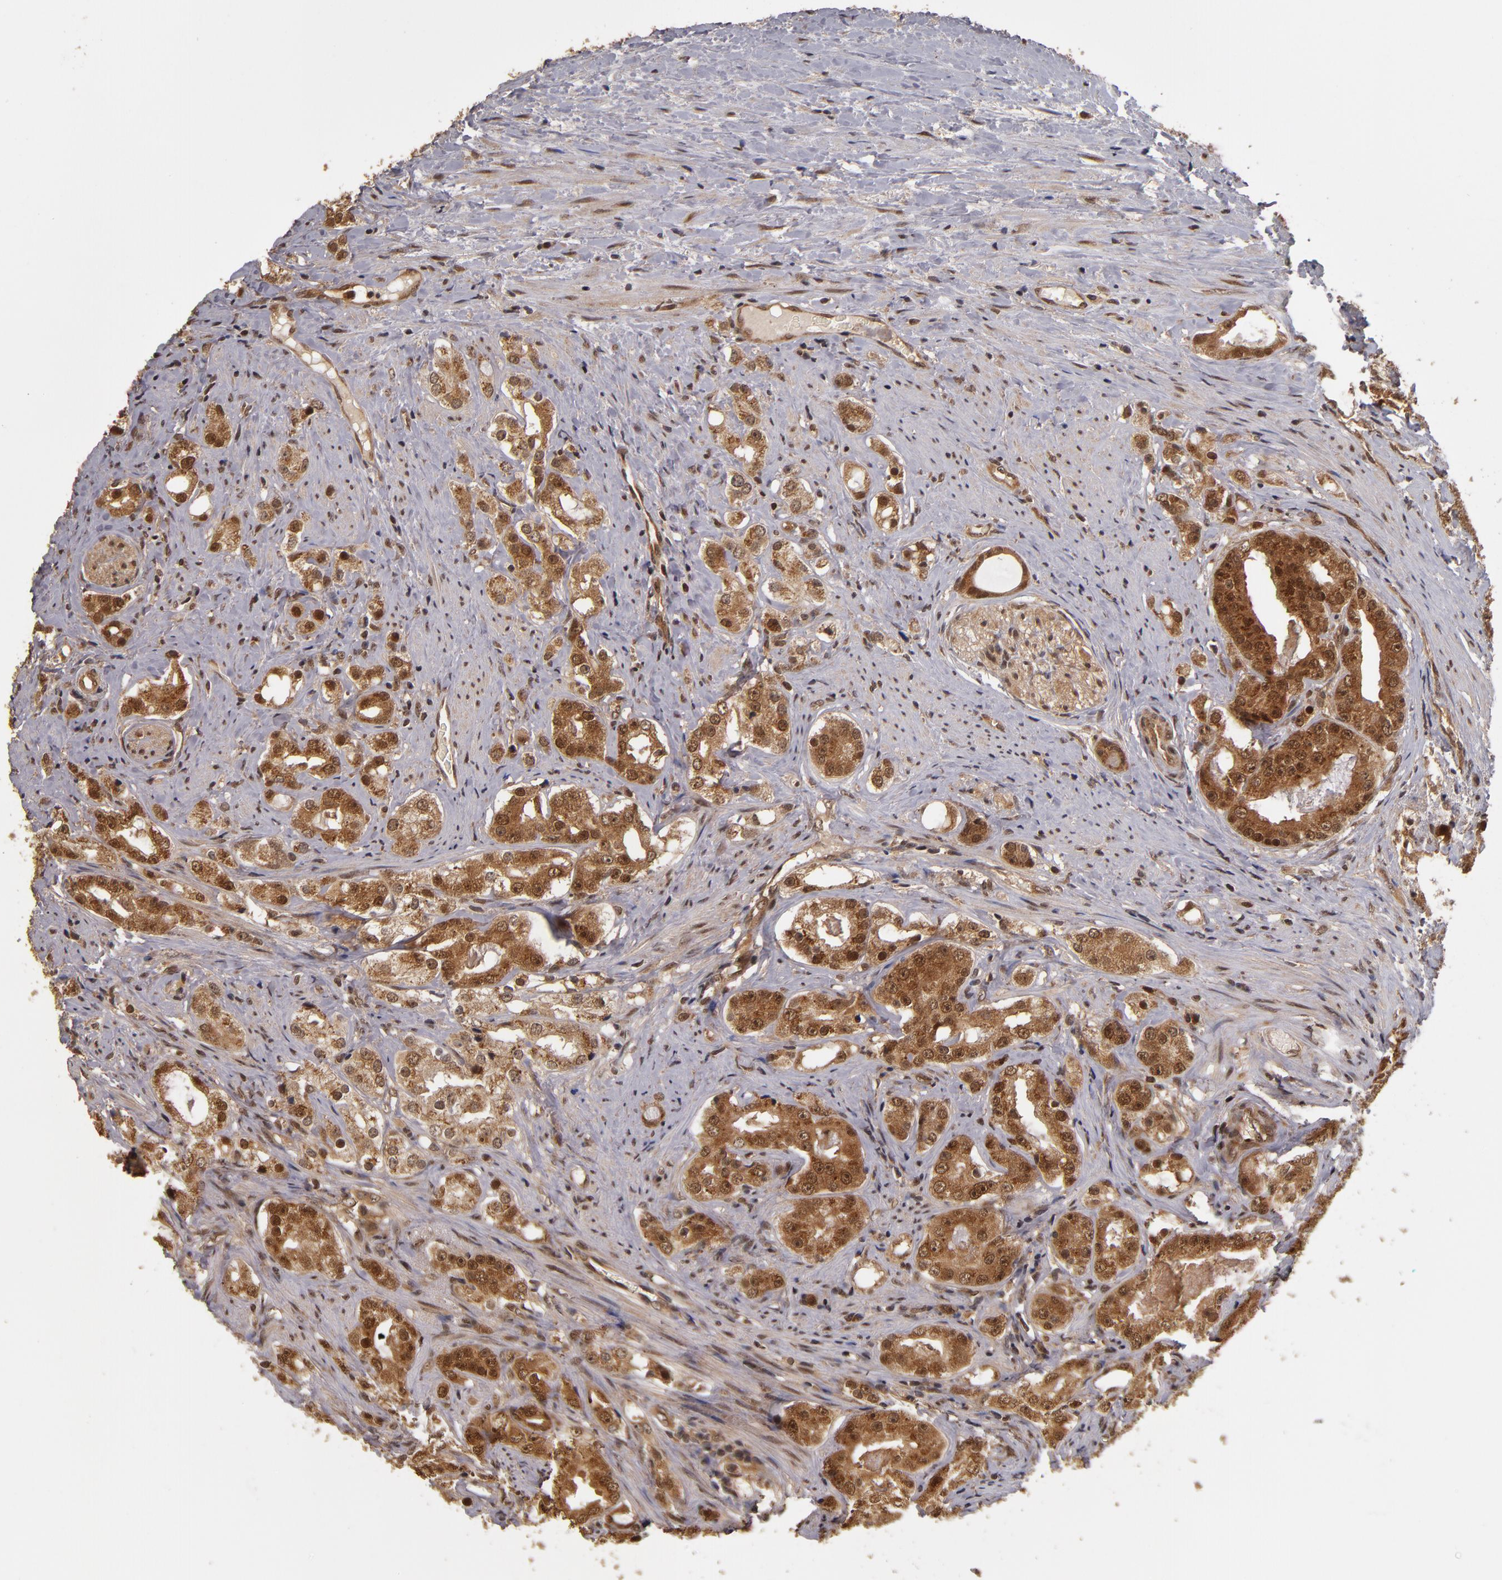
{"staining": {"intensity": "strong", "quantity": ">75%", "location": "cytoplasmic/membranous,nuclear"}, "tissue": "prostate cancer", "cell_type": "Tumor cells", "image_type": "cancer", "snomed": [{"axis": "morphology", "description": "Adenocarcinoma, High grade"}, {"axis": "topography", "description": "Prostate"}], "caption": "Tumor cells display strong cytoplasmic/membranous and nuclear positivity in about >75% of cells in prostate cancer. The protein of interest is shown in brown color, while the nuclei are stained blue.", "gene": "CUL5", "patient": {"sex": "male", "age": 68}}